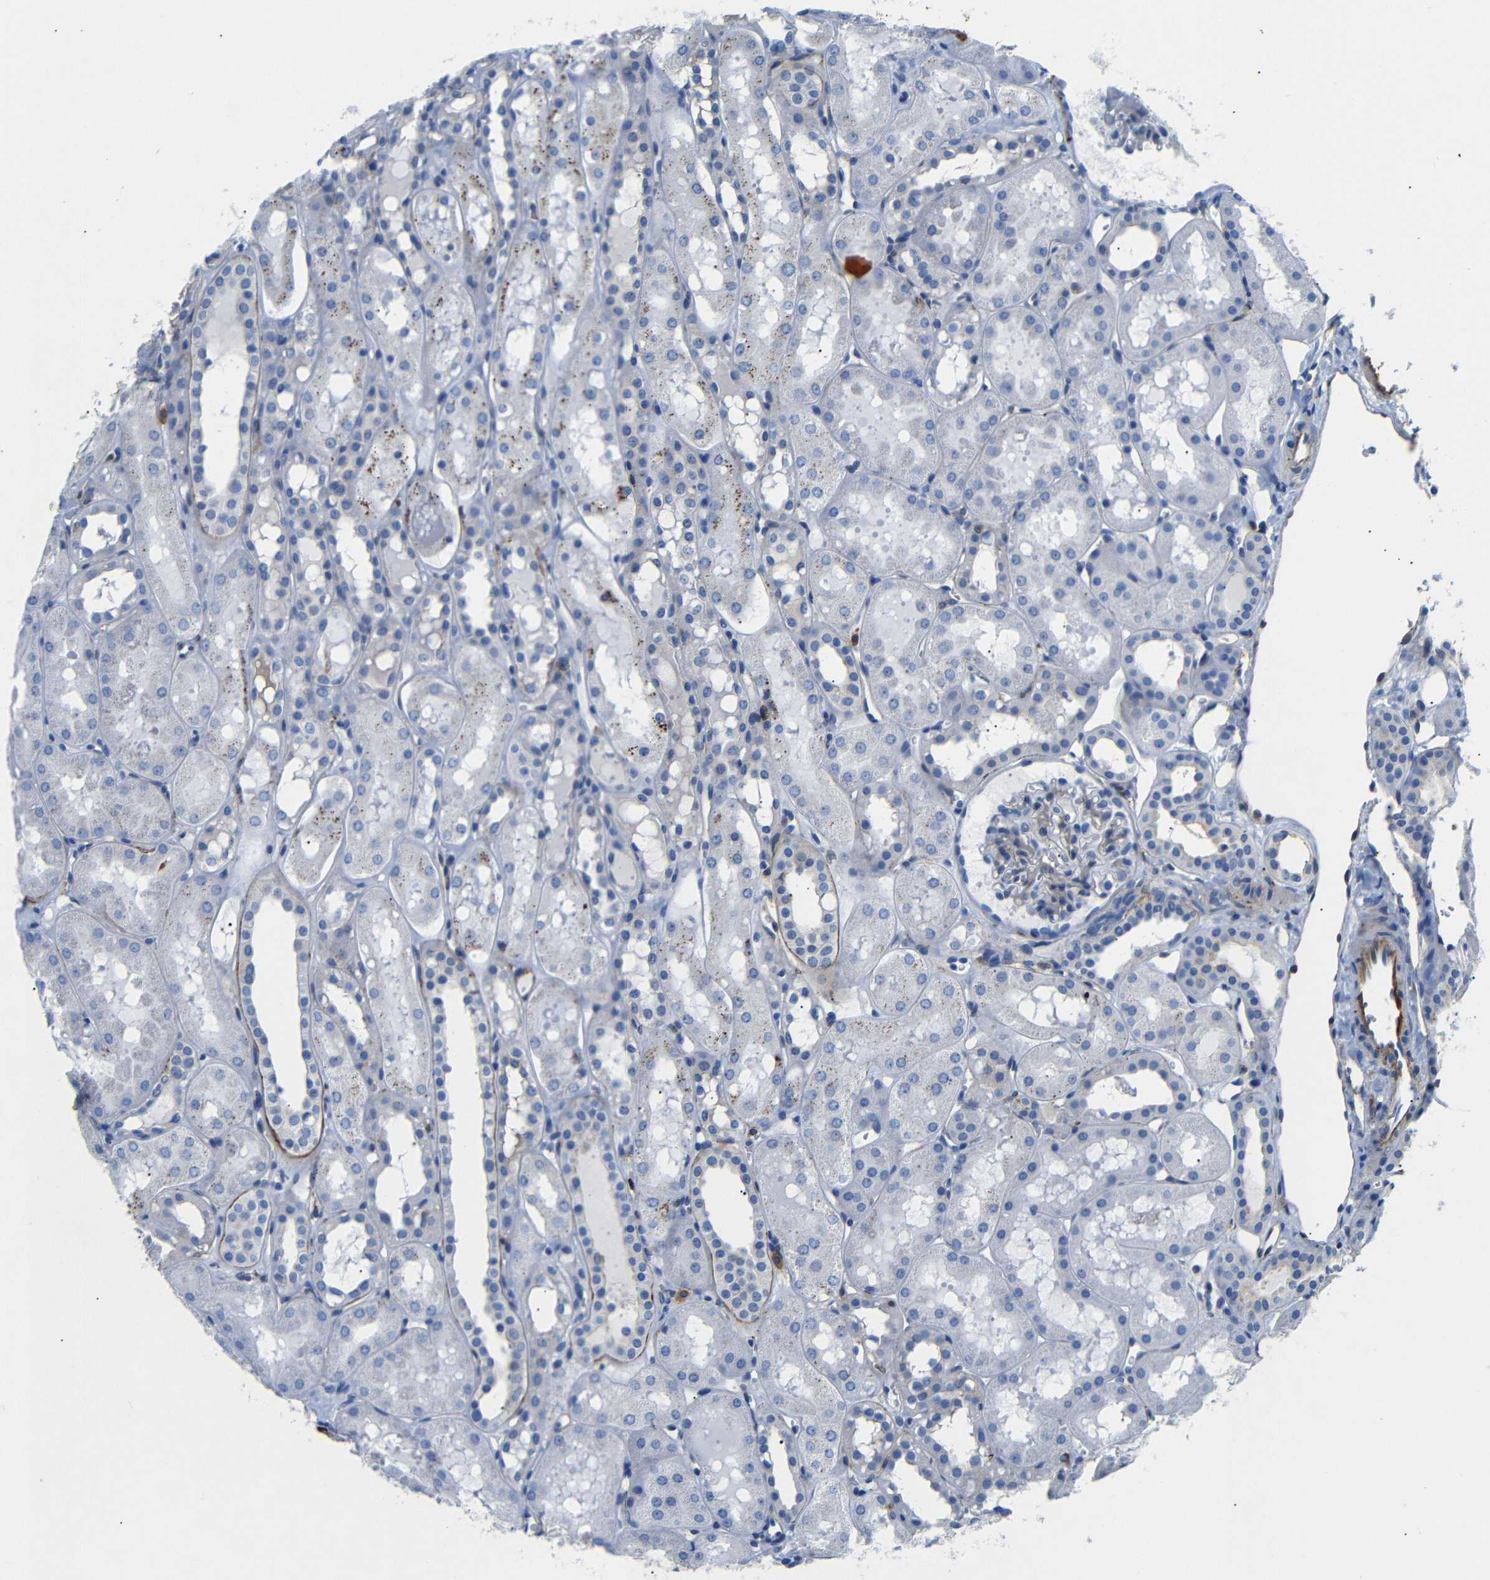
{"staining": {"intensity": "moderate", "quantity": "<25%", "location": "cytoplasmic/membranous"}, "tissue": "kidney", "cell_type": "Cells in glomeruli", "image_type": "normal", "snomed": [{"axis": "morphology", "description": "Normal tissue, NOS"}, {"axis": "topography", "description": "Kidney"}, {"axis": "topography", "description": "Urinary bladder"}], "caption": "An immunohistochemistry photomicrograph of normal tissue is shown. Protein staining in brown highlights moderate cytoplasmic/membranous positivity in kidney within cells in glomeruli. The staining is performed using DAB brown chromogen to label protein expression. The nuclei are counter-stained blue using hematoxylin.", "gene": "SDCBP", "patient": {"sex": "male", "age": 16}}